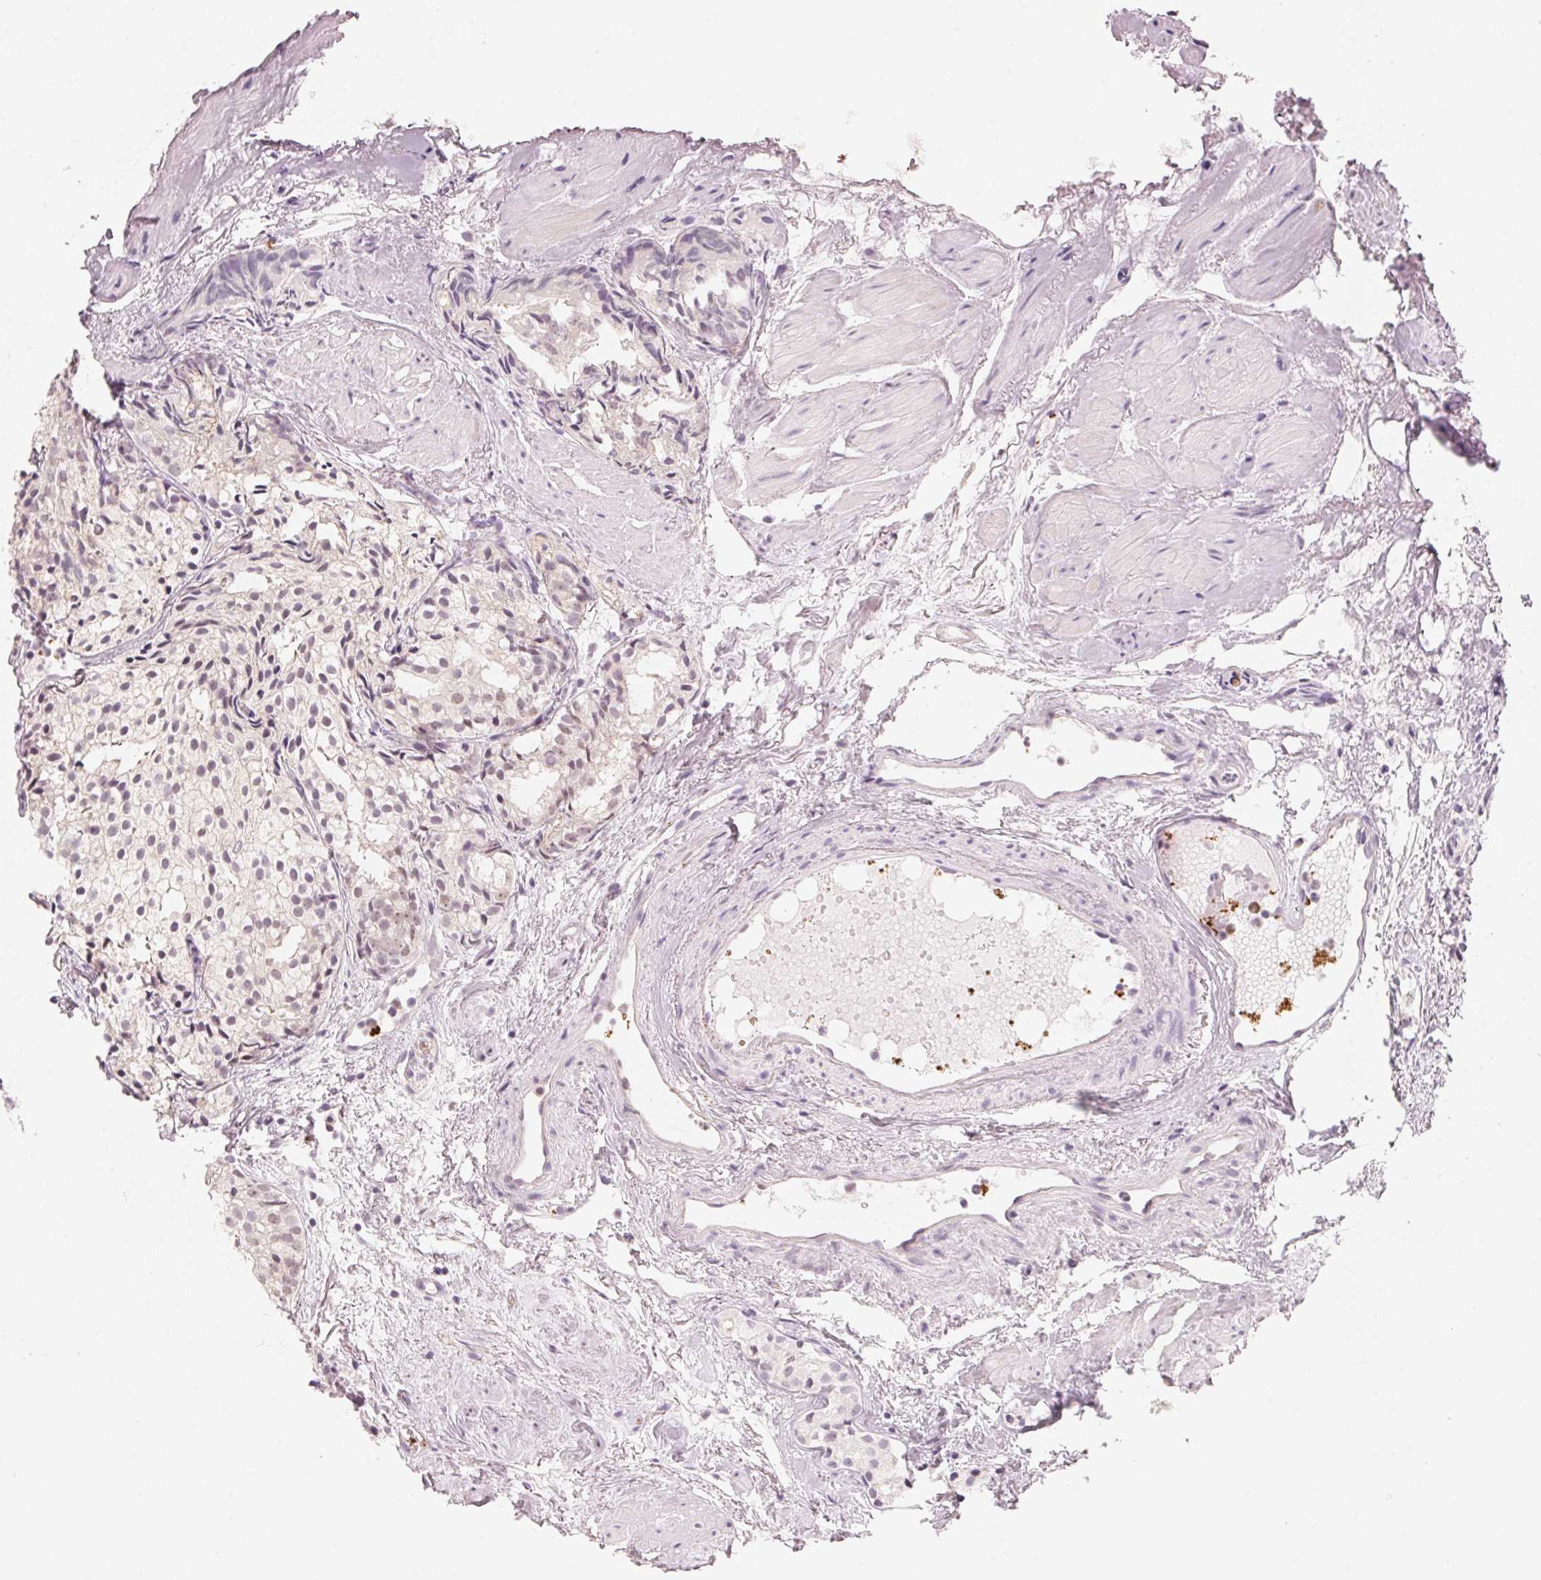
{"staining": {"intensity": "negative", "quantity": "none", "location": "none"}, "tissue": "prostate cancer", "cell_type": "Tumor cells", "image_type": "cancer", "snomed": [{"axis": "morphology", "description": "Adenocarcinoma, High grade"}, {"axis": "topography", "description": "Prostate"}], "caption": "The image shows no staining of tumor cells in prostate adenocarcinoma (high-grade). (Stains: DAB (3,3'-diaminobenzidine) immunohistochemistry with hematoxylin counter stain, Microscopy: brightfield microscopy at high magnification).", "gene": "ARHGAP22", "patient": {"sex": "male", "age": 85}}